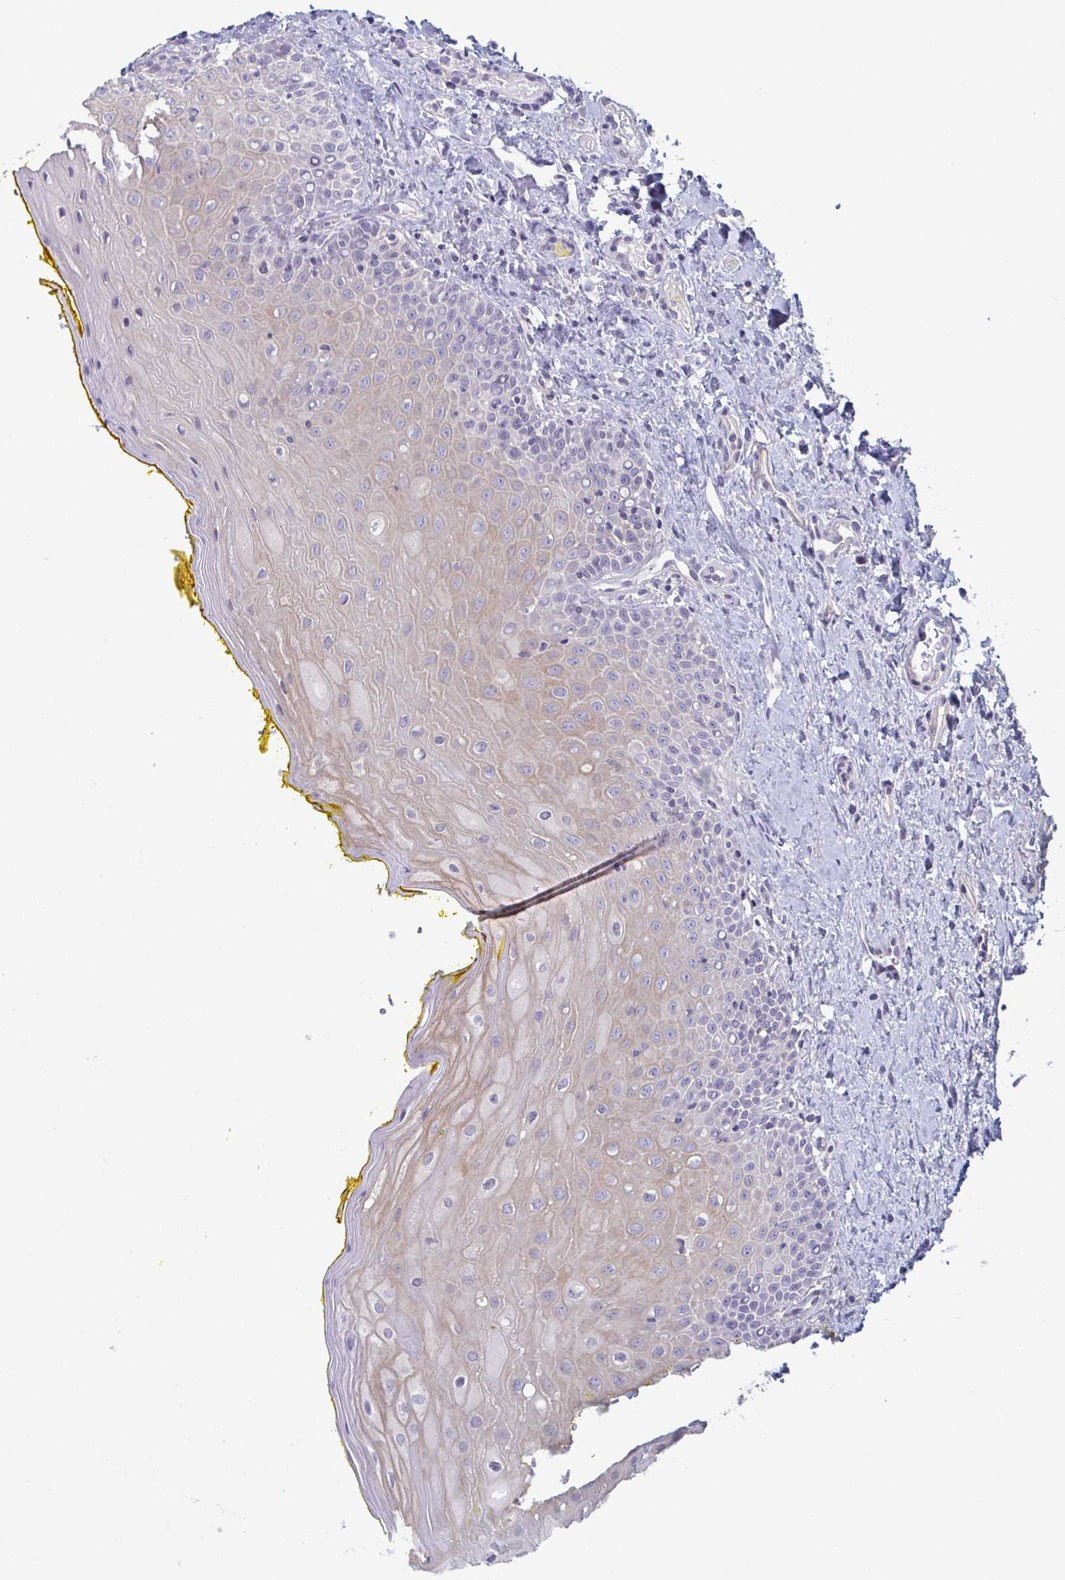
{"staining": {"intensity": "moderate", "quantity": "<25%", "location": "cytoplasmic/membranous"}, "tissue": "oral mucosa", "cell_type": "Squamous epithelial cells", "image_type": "normal", "snomed": [{"axis": "morphology", "description": "Normal tissue, NOS"}, {"axis": "morphology", "description": "Squamous cell carcinoma, NOS"}, {"axis": "topography", "description": "Oral tissue"}, {"axis": "topography", "description": "Head-Neck"}], "caption": "Protein expression analysis of unremarkable human oral mucosa reveals moderate cytoplasmic/membranous staining in approximately <25% of squamous epithelial cells.", "gene": "STK26", "patient": {"sex": "female", "age": 70}}